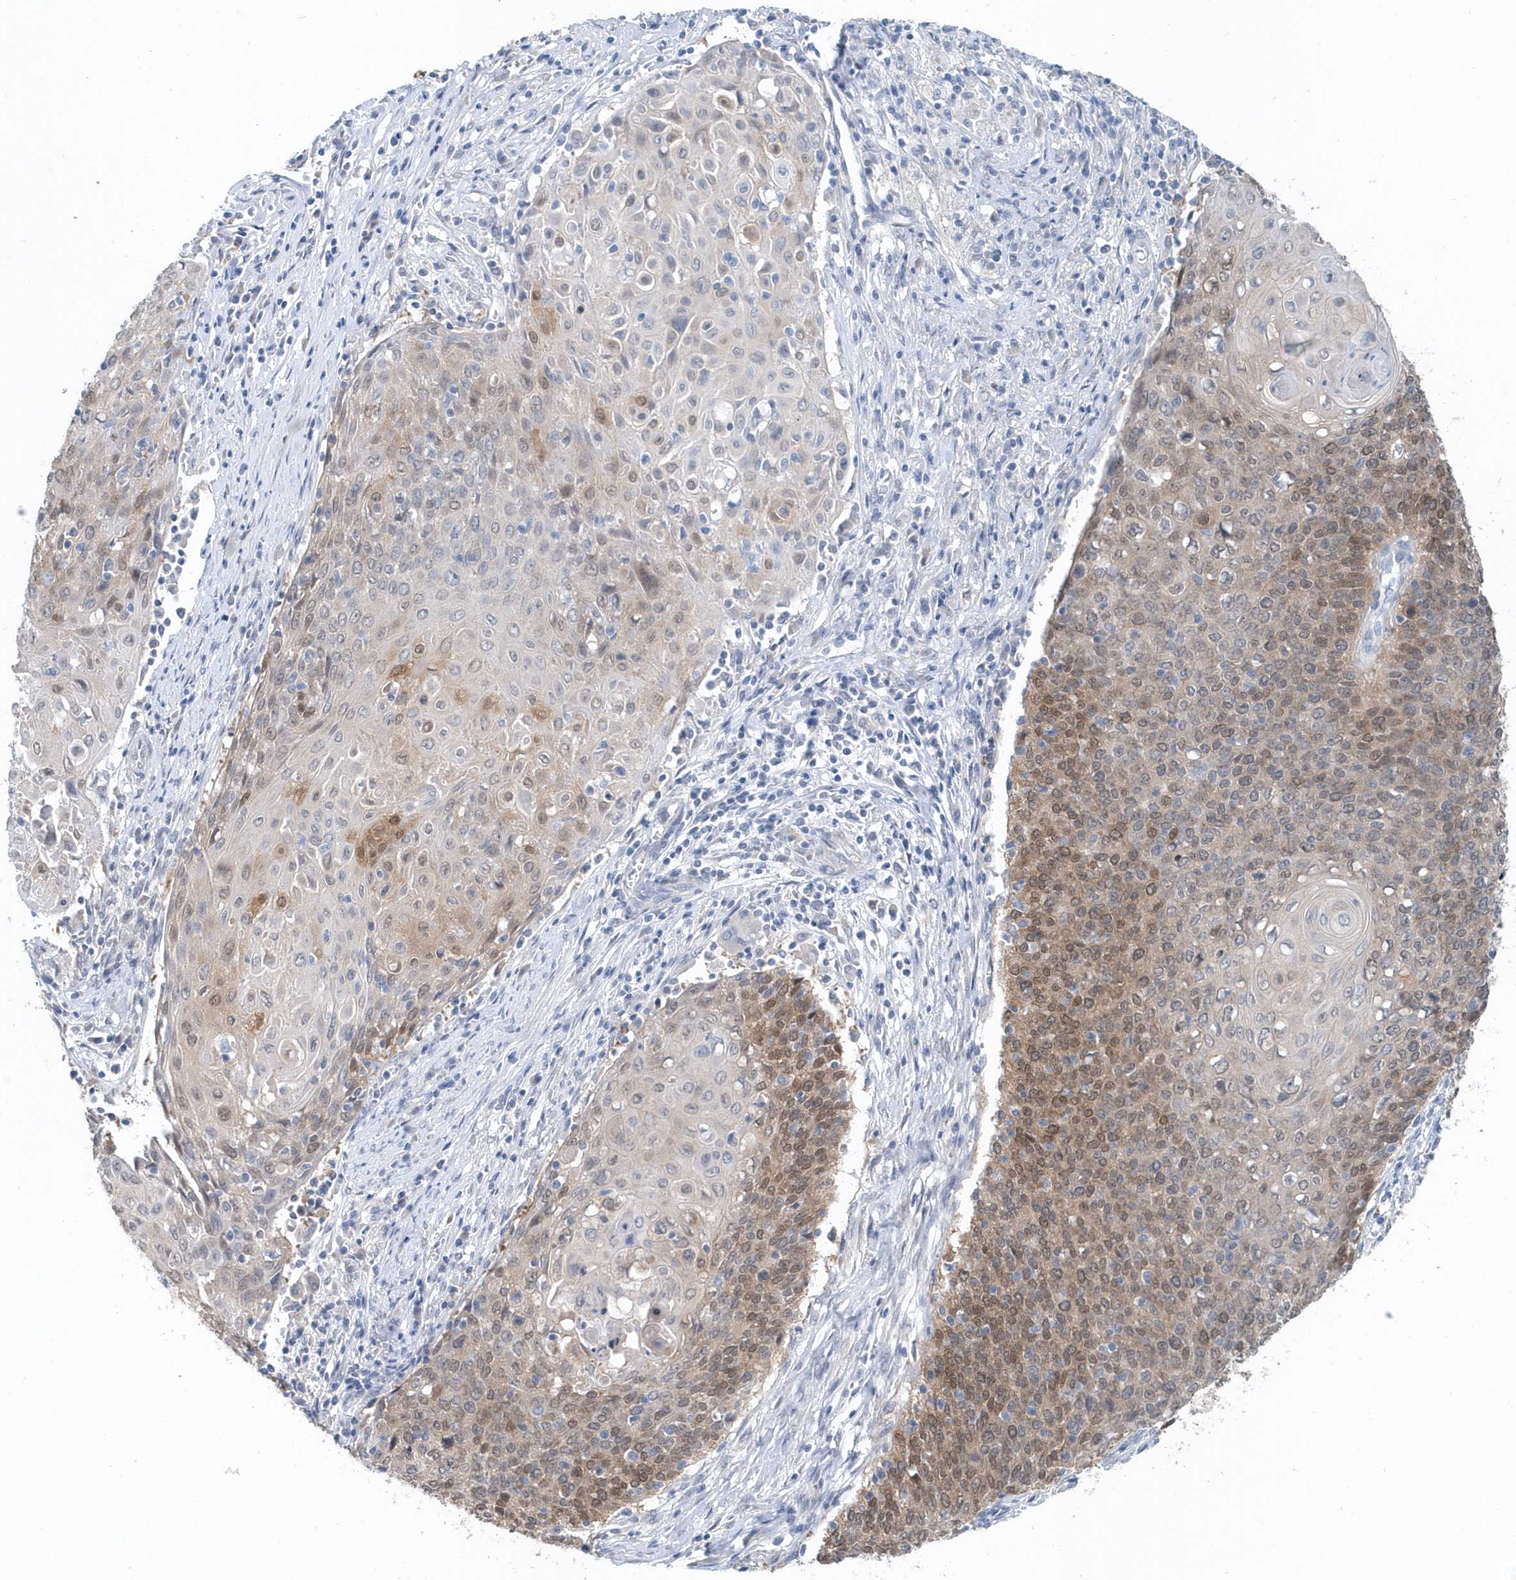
{"staining": {"intensity": "moderate", "quantity": "25%-75%", "location": "cytoplasmic/membranous,nuclear"}, "tissue": "cervical cancer", "cell_type": "Tumor cells", "image_type": "cancer", "snomed": [{"axis": "morphology", "description": "Squamous cell carcinoma, NOS"}, {"axis": "topography", "description": "Cervix"}], "caption": "DAB (3,3'-diaminobenzidine) immunohistochemical staining of cervical cancer (squamous cell carcinoma) shows moderate cytoplasmic/membranous and nuclear protein expression in about 25%-75% of tumor cells.", "gene": "PFN2", "patient": {"sex": "female", "age": 39}}